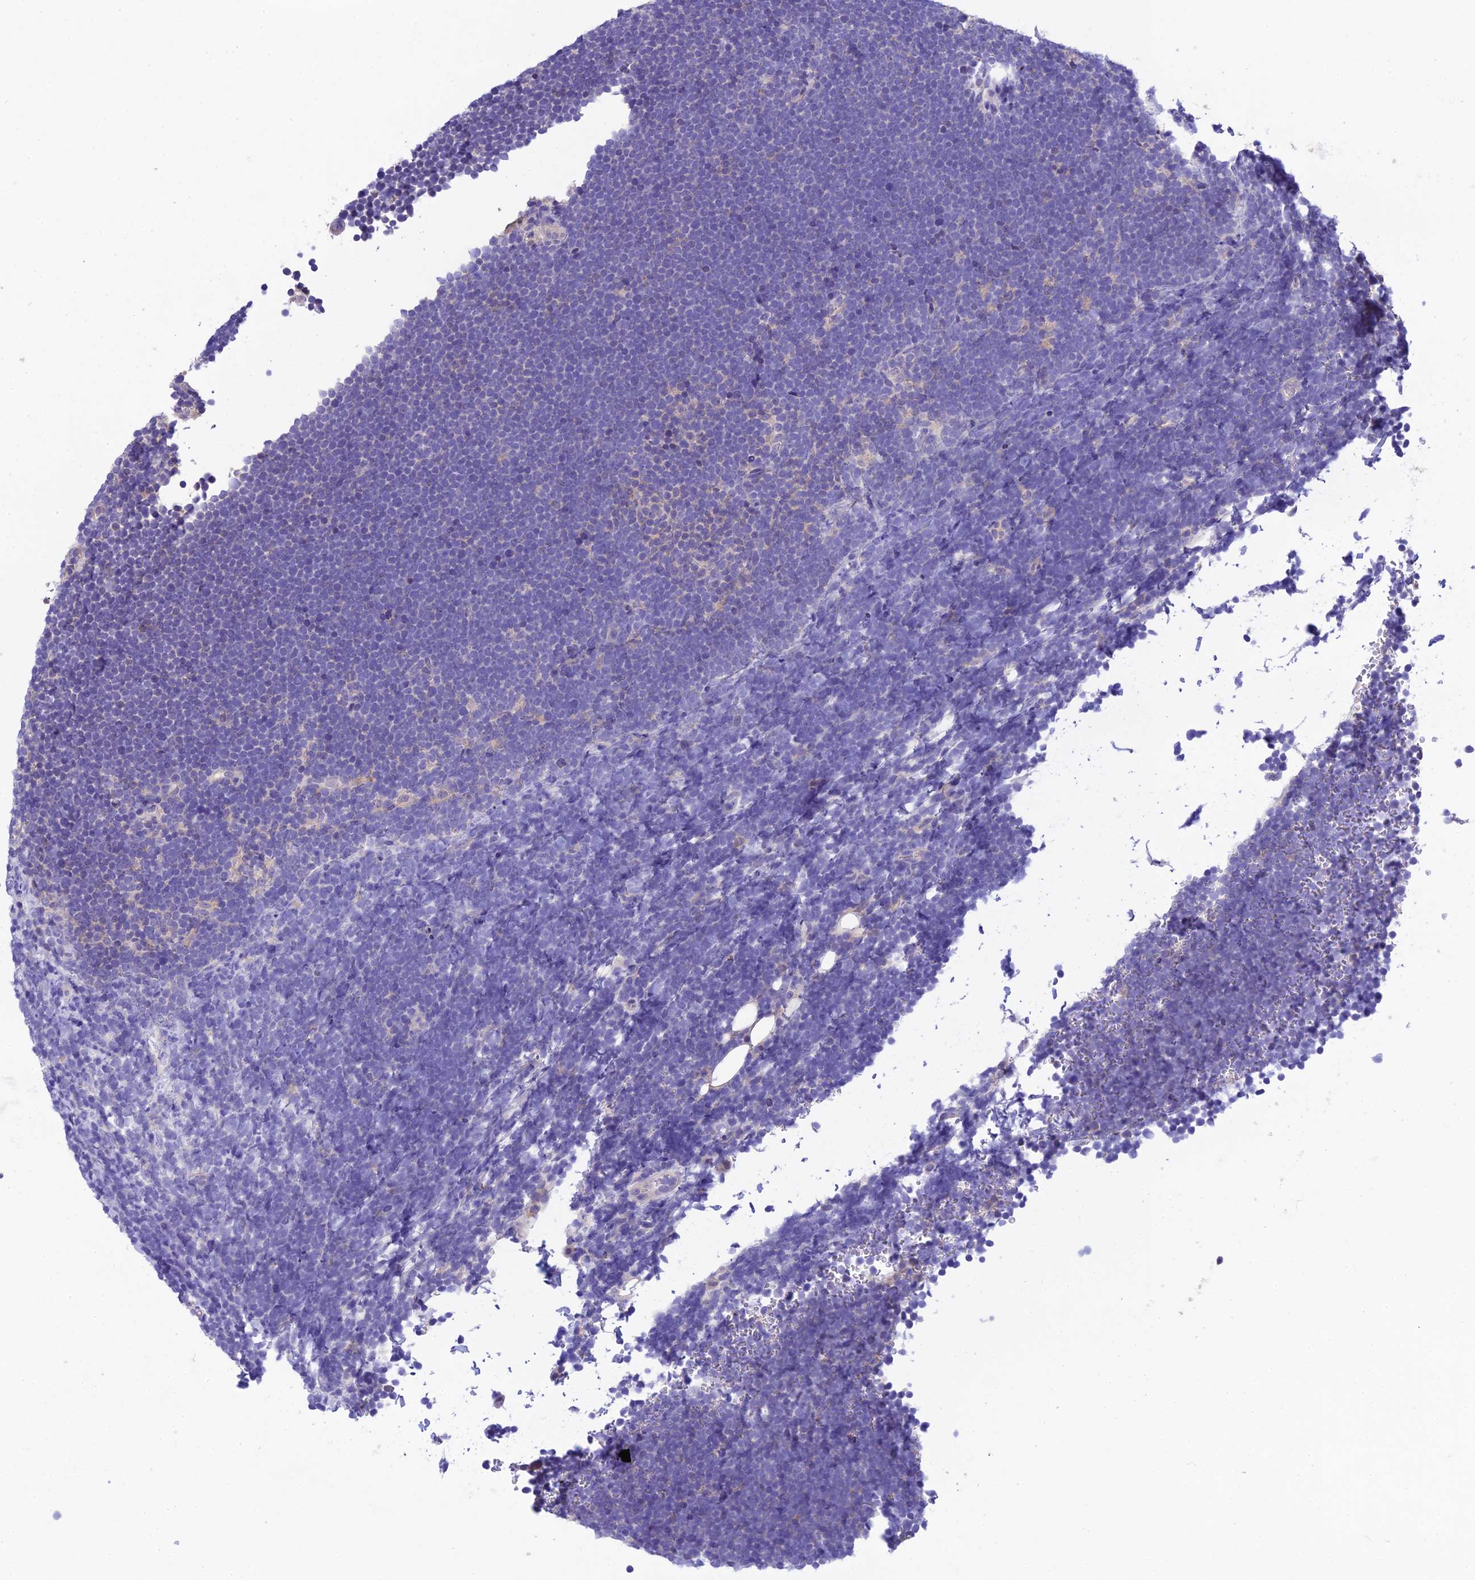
{"staining": {"intensity": "negative", "quantity": "none", "location": "none"}, "tissue": "lymphoma", "cell_type": "Tumor cells", "image_type": "cancer", "snomed": [{"axis": "morphology", "description": "Malignant lymphoma, non-Hodgkin's type, High grade"}, {"axis": "topography", "description": "Lymph node"}], "caption": "Immunohistochemistry of lymphoma reveals no positivity in tumor cells.", "gene": "SNX24", "patient": {"sex": "male", "age": 13}}